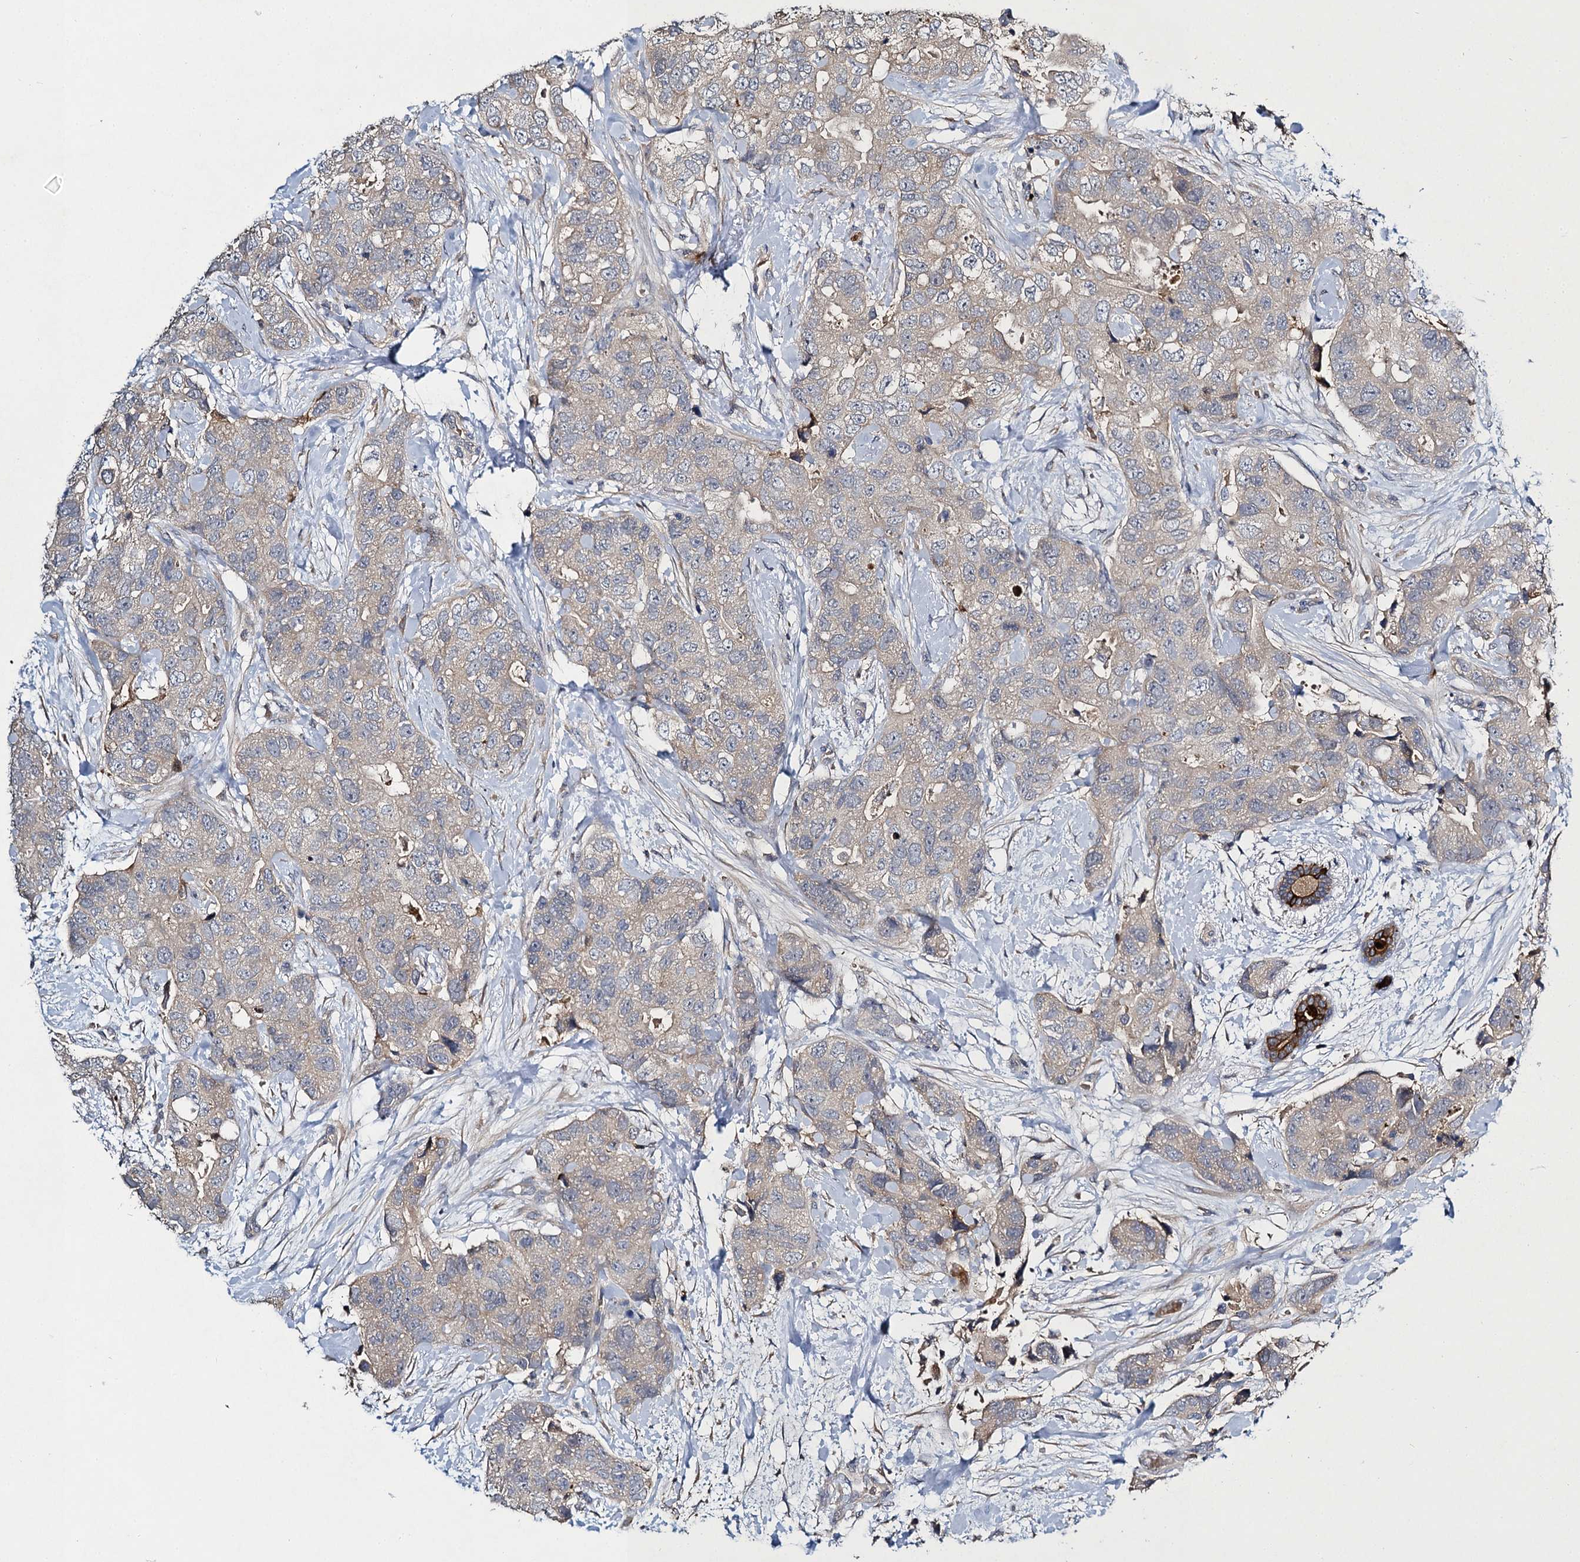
{"staining": {"intensity": "negative", "quantity": "none", "location": "none"}, "tissue": "breast cancer", "cell_type": "Tumor cells", "image_type": "cancer", "snomed": [{"axis": "morphology", "description": "Duct carcinoma"}, {"axis": "topography", "description": "Breast"}], "caption": "This is an immunohistochemistry (IHC) image of human breast cancer. There is no positivity in tumor cells.", "gene": "SLC11A2", "patient": {"sex": "female", "age": 62}}